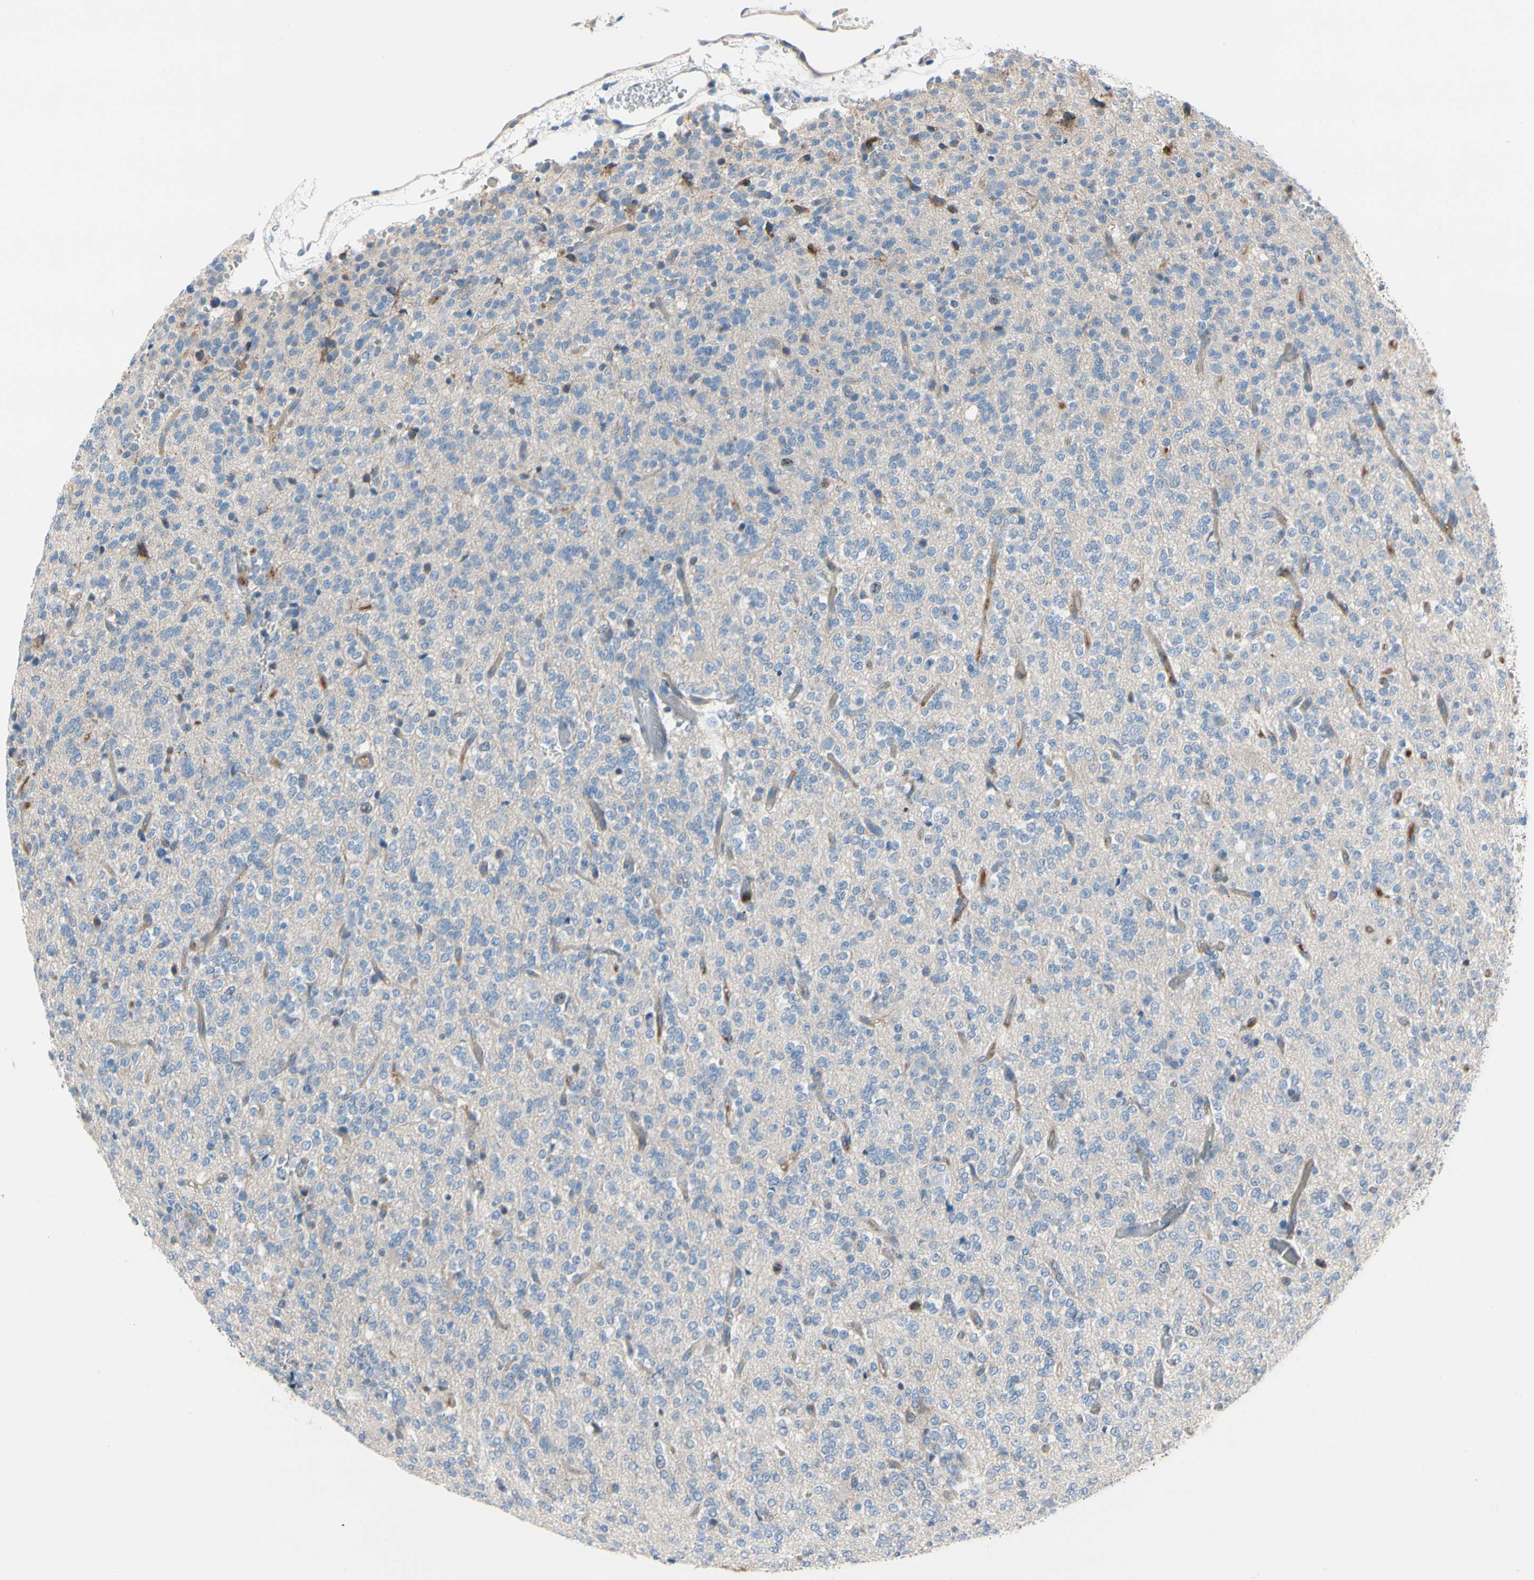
{"staining": {"intensity": "negative", "quantity": "none", "location": "none"}, "tissue": "glioma", "cell_type": "Tumor cells", "image_type": "cancer", "snomed": [{"axis": "morphology", "description": "Glioma, malignant, Low grade"}, {"axis": "topography", "description": "Brain"}], "caption": "Photomicrograph shows no significant protein expression in tumor cells of glioma.", "gene": "HJURP", "patient": {"sex": "male", "age": 38}}